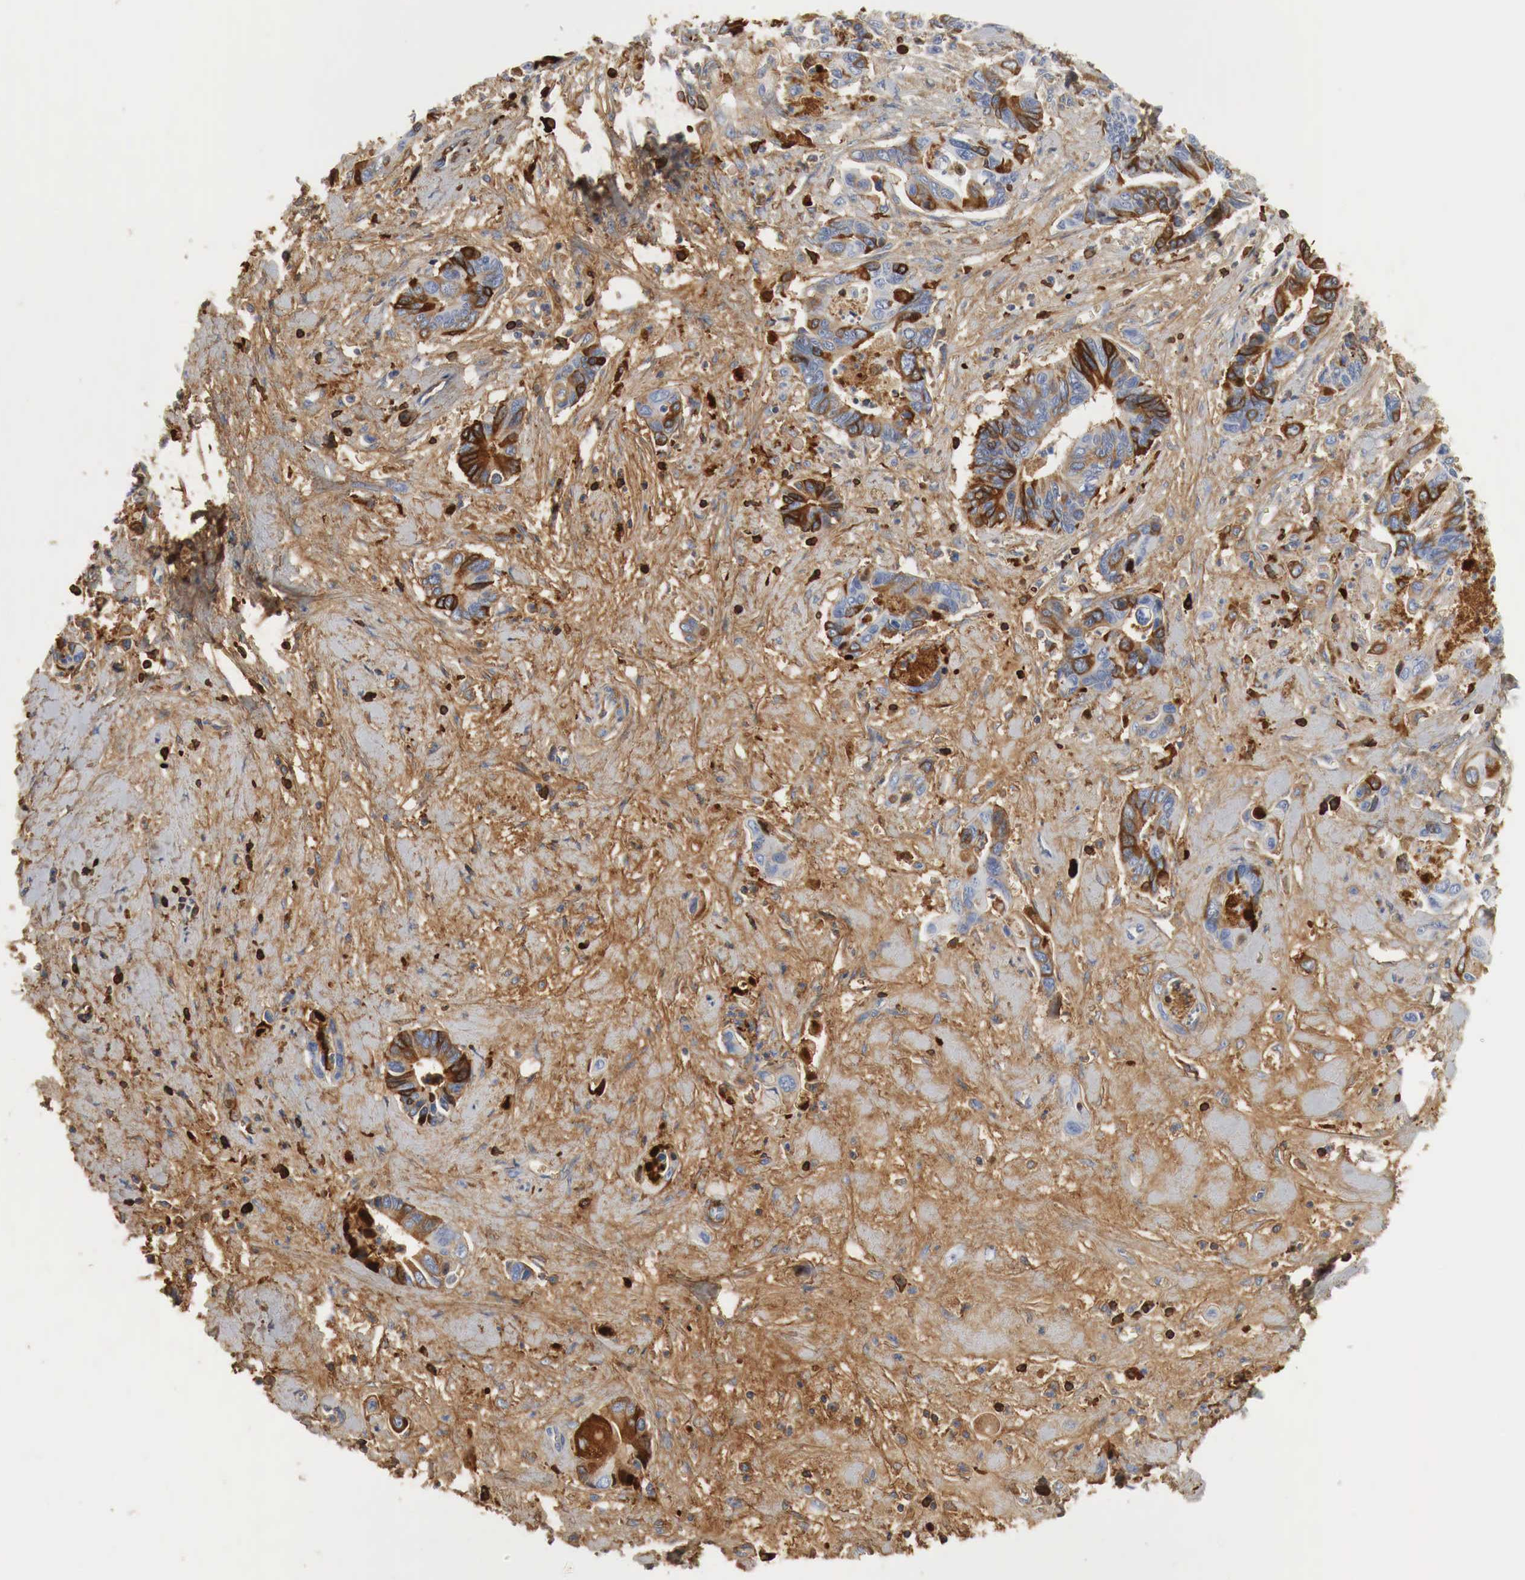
{"staining": {"intensity": "strong", "quantity": "25%-75%", "location": "cytoplasmic/membranous"}, "tissue": "pancreatic cancer", "cell_type": "Tumor cells", "image_type": "cancer", "snomed": [{"axis": "morphology", "description": "Adenocarcinoma, NOS"}, {"axis": "topography", "description": "Pancreas"}], "caption": "There is high levels of strong cytoplasmic/membranous positivity in tumor cells of pancreatic adenocarcinoma, as demonstrated by immunohistochemical staining (brown color).", "gene": "IGLC3", "patient": {"sex": "female", "age": 70}}